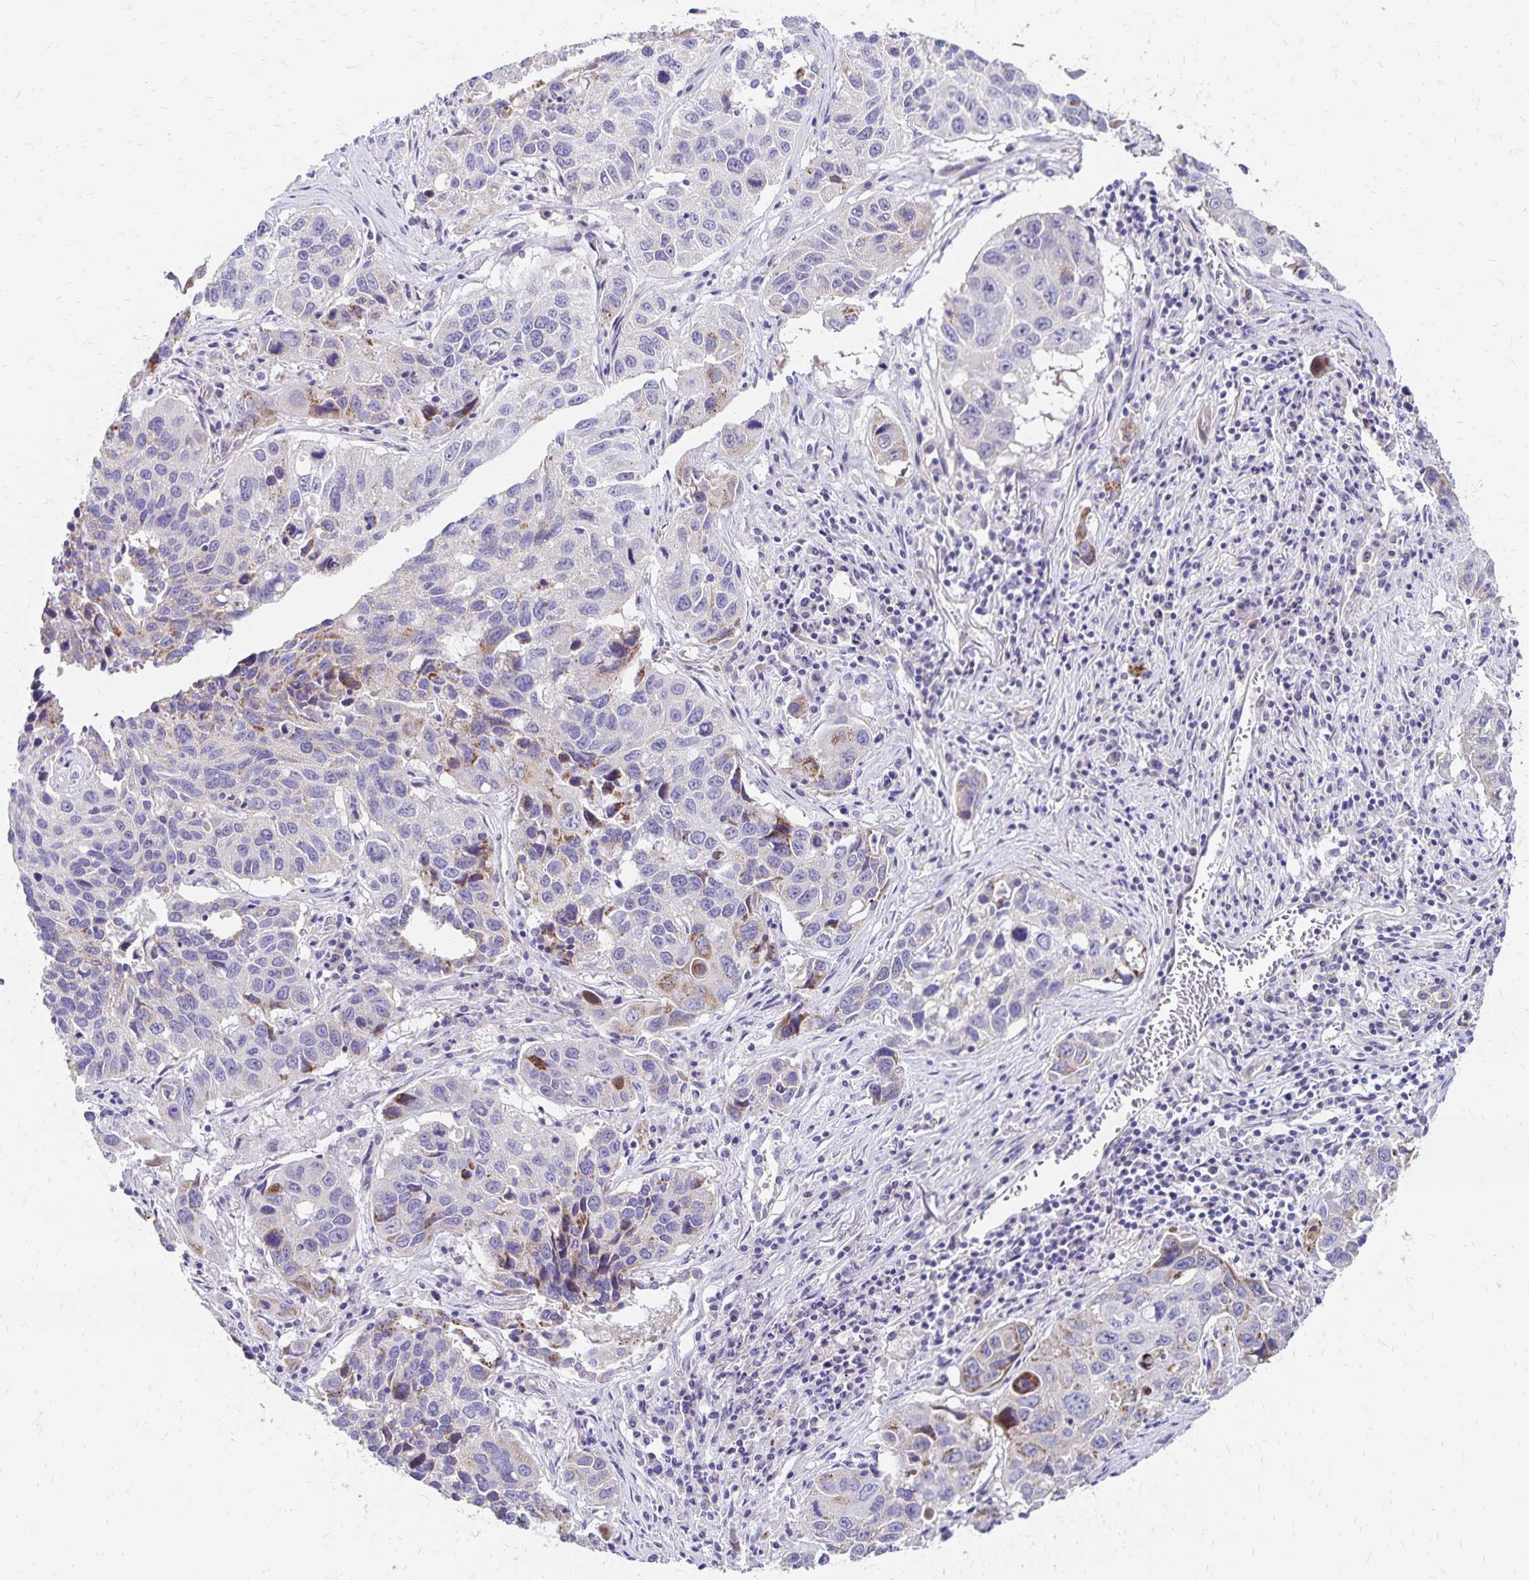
{"staining": {"intensity": "weak", "quantity": "25%-75%", "location": "cytoplasmic/membranous"}, "tissue": "lung cancer", "cell_type": "Tumor cells", "image_type": "cancer", "snomed": [{"axis": "morphology", "description": "Squamous cell carcinoma, NOS"}, {"axis": "topography", "description": "Lung"}], "caption": "Tumor cells exhibit low levels of weak cytoplasmic/membranous staining in approximately 25%-75% of cells in lung cancer (squamous cell carcinoma). (DAB (3,3'-diaminobenzidine) IHC with brightfield microscopy, high magnification).", "gene": "NECAP1", "patient": {"sex": "female", "age": 61}}